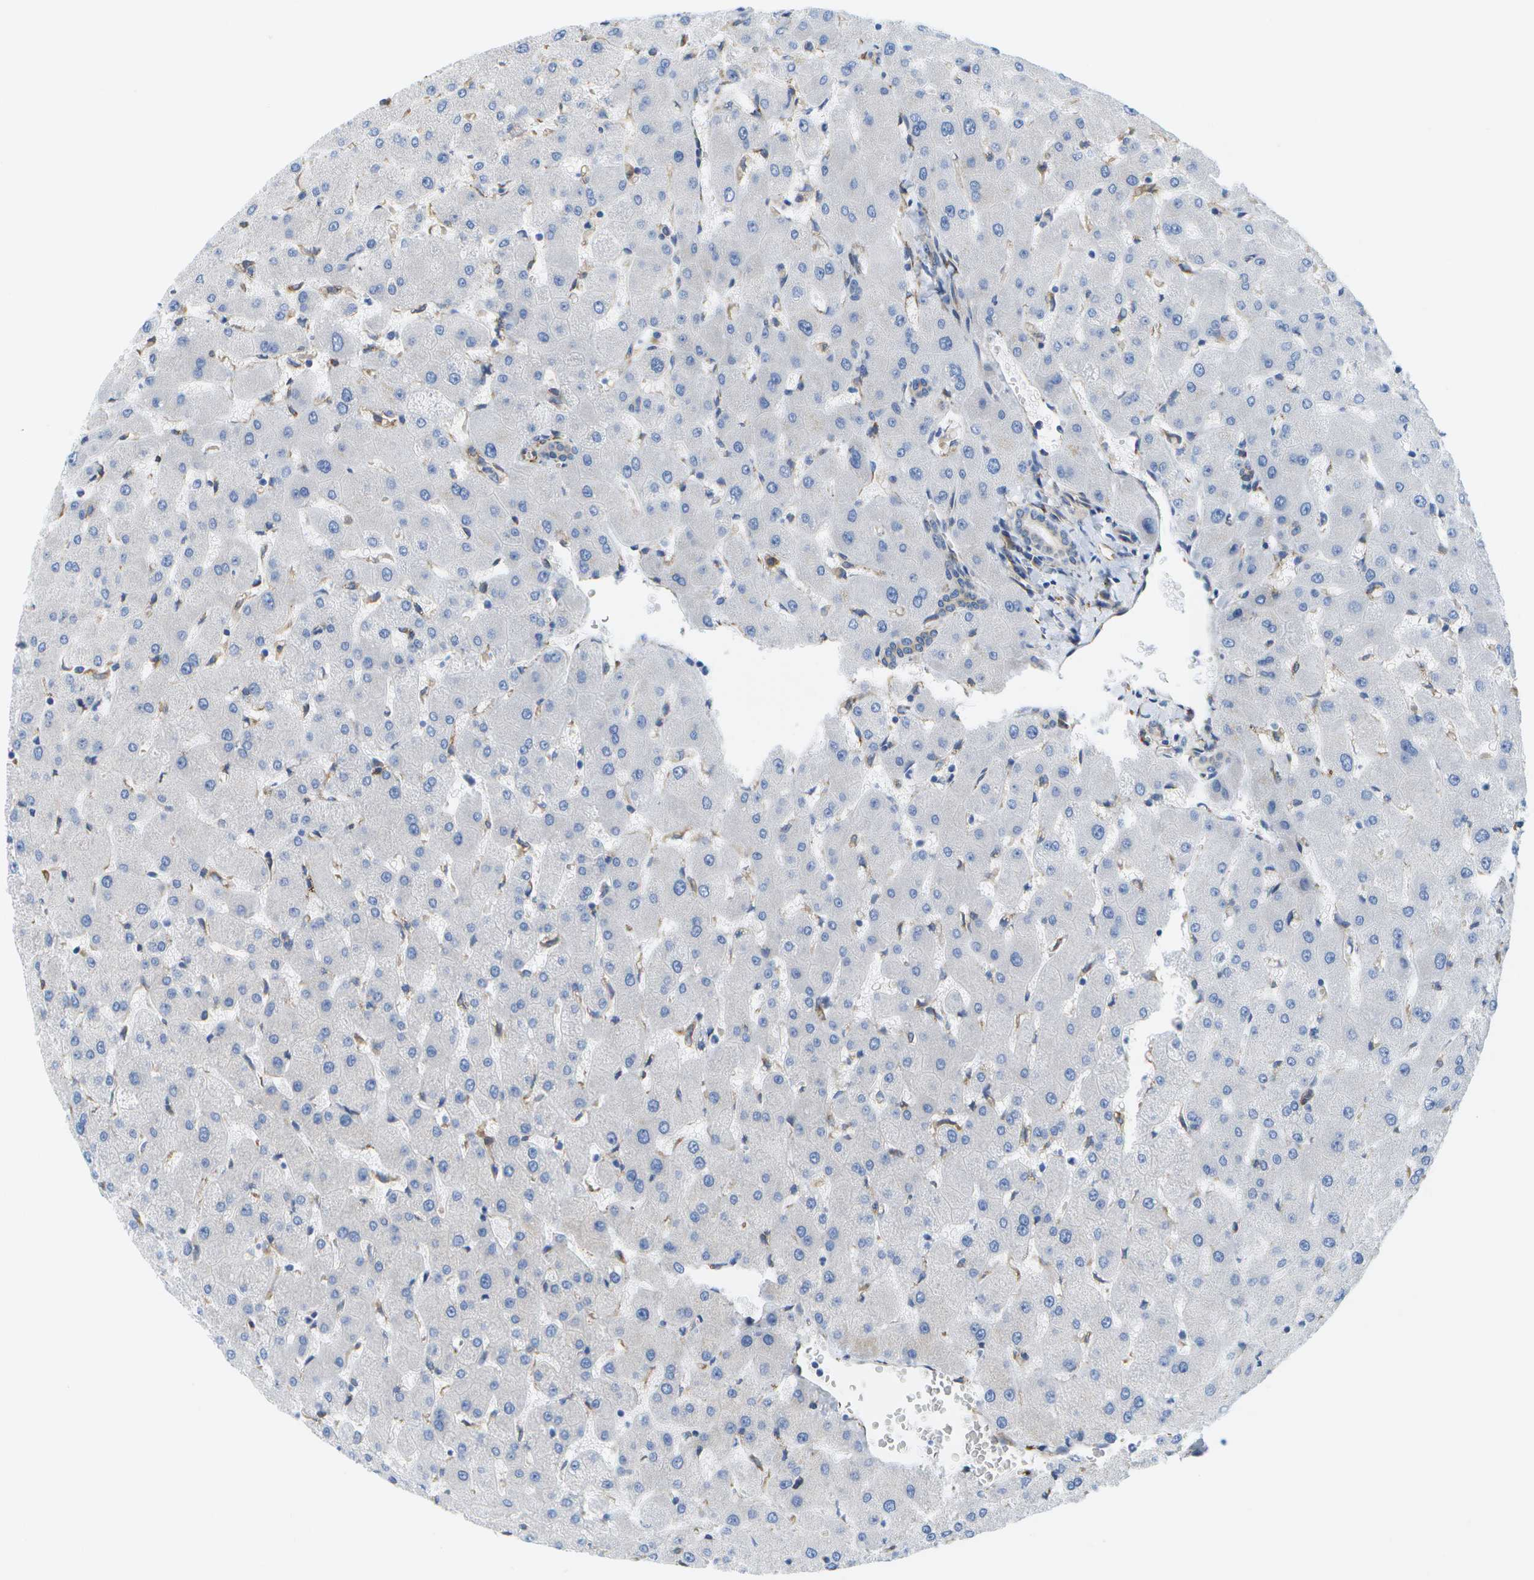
{"staining": {"intensity": "weak", "quantity": "25%-75%", "location": "cytoplasmic/membranous"}, "tissue": "liver", "cell_type": "Cholangiocytes", "image_type": "normal", "snomed": [{"axis": "morphology", "description": "Normal tissue, NOS"}, {"axis": "topography", "description": "Liver"}], "caption": "Immunohistochemical staining of normal liver reveals 25%-75% levels of weak cytoplasmic/membranous protein positivity in approximately 25%-75% of cholangiocytes.", "gene": "ZDHHC17", "patient": {"sex": "female", "age": 63}}